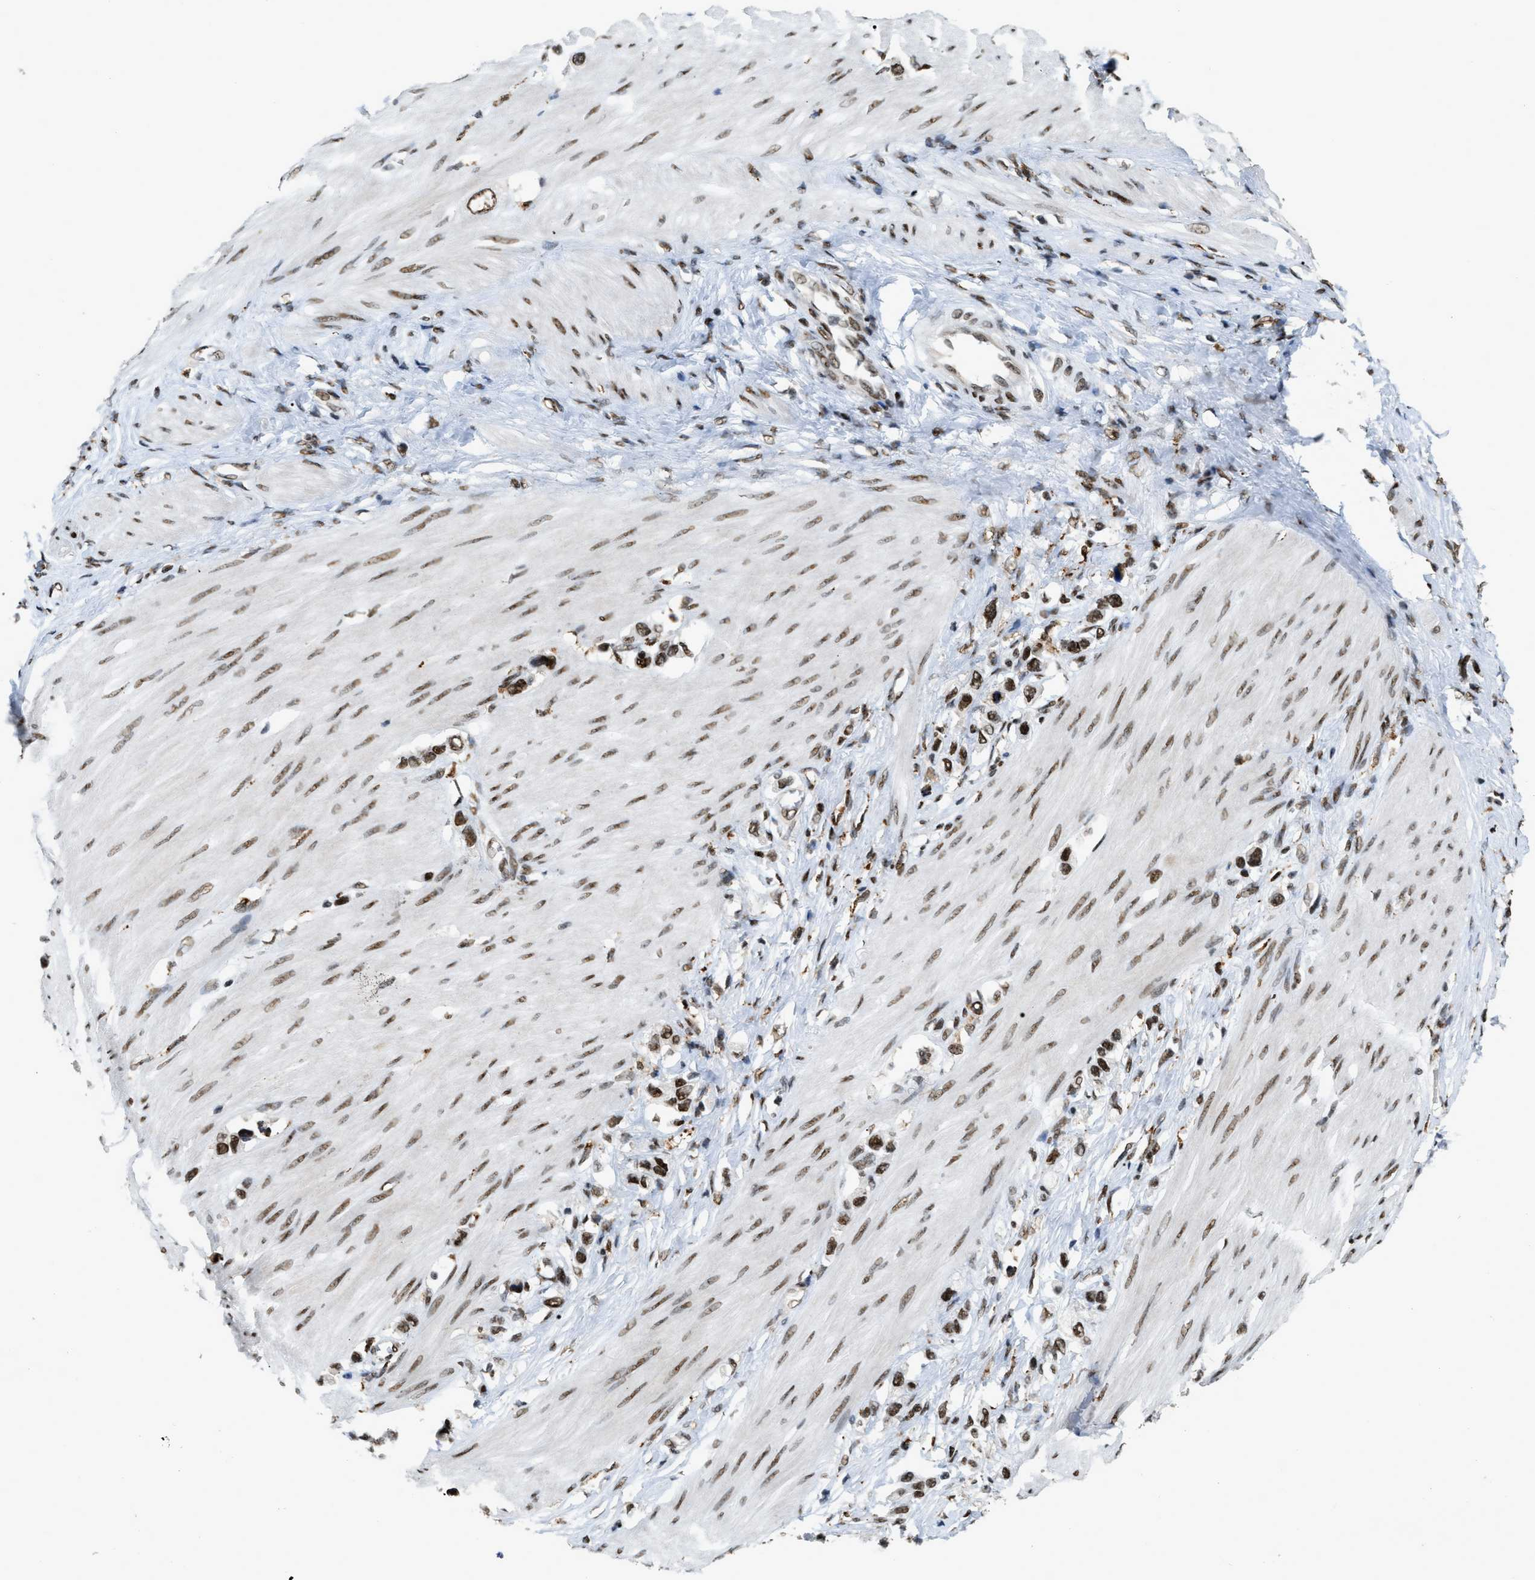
{"staining": {"intensity": "strong", "quantity": ">75%", "location": "nuclear"}, "tissue": "stomach cancer", "cell_type": "Tumor cells", "image_type": "cancer", "snomed": [{"axis": "morphology", "description": "Adenocarcinoma, NOS"}, {"axis": "topography", "description": "Stomach"}], "caption": "Stomach adenocarcinoma stained with a brown dye demonstrates strong nuclear positive expression in approximately >75% of tumor cells.", "gene": "NUMA1", "patient": {"sex": "female", "age": 65}}